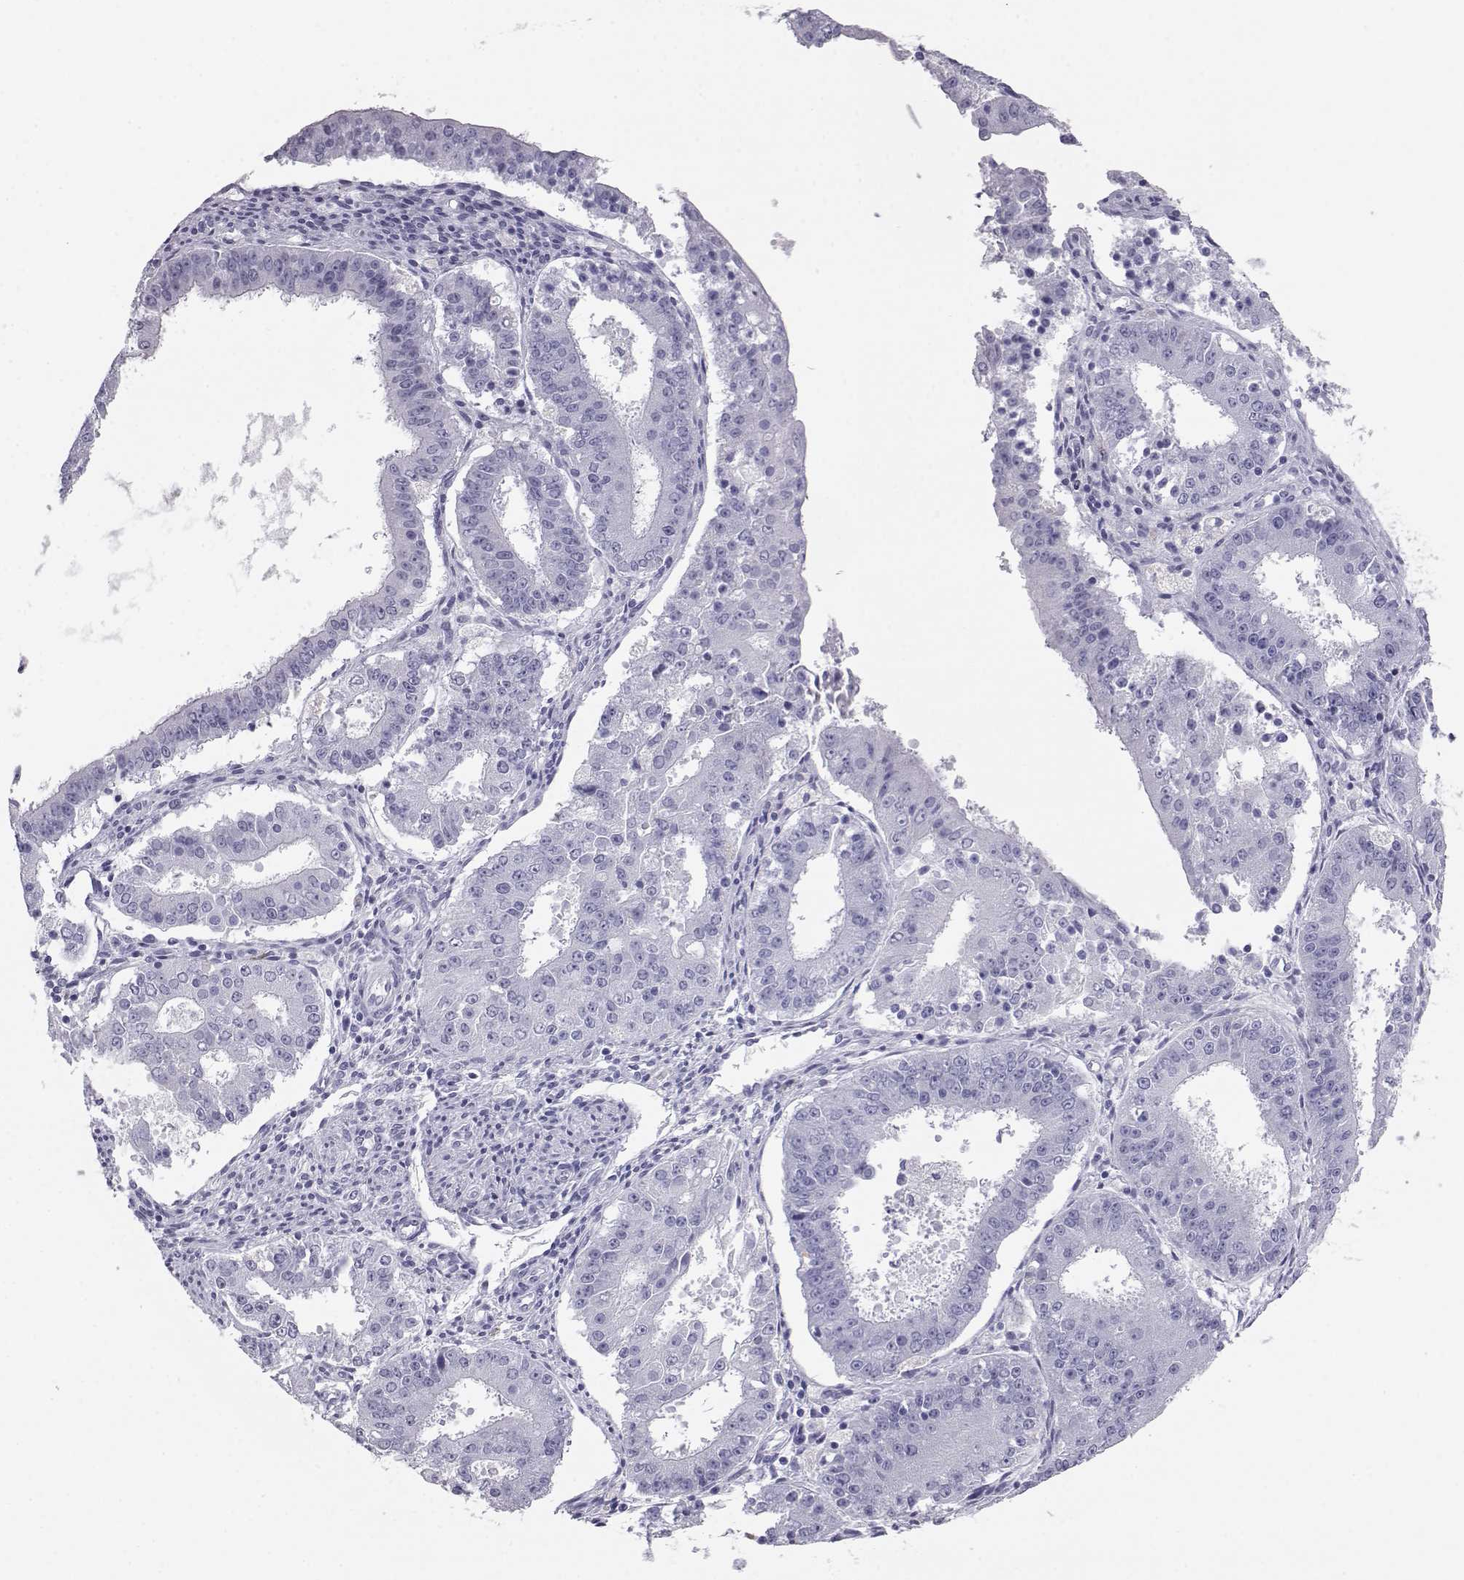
{"staining": {"intensity": "negative", "quantity": "none", "location": "none"}, "tissue": "ovarian cancer", "cell_type": "Tumor cells", "image_type": "cancer", "snomed": [{"axis": "morphology", "description": "Carcinoma, endometroid"}, {"axis": "topography", "description": "Ovary"}], "caption": "The image shows no significant positivity in tumor cells of ovarian cancer (endometroid carcinoma).", "gene": "ITLN2", "patient": {"sex": "female", "age": 42}}